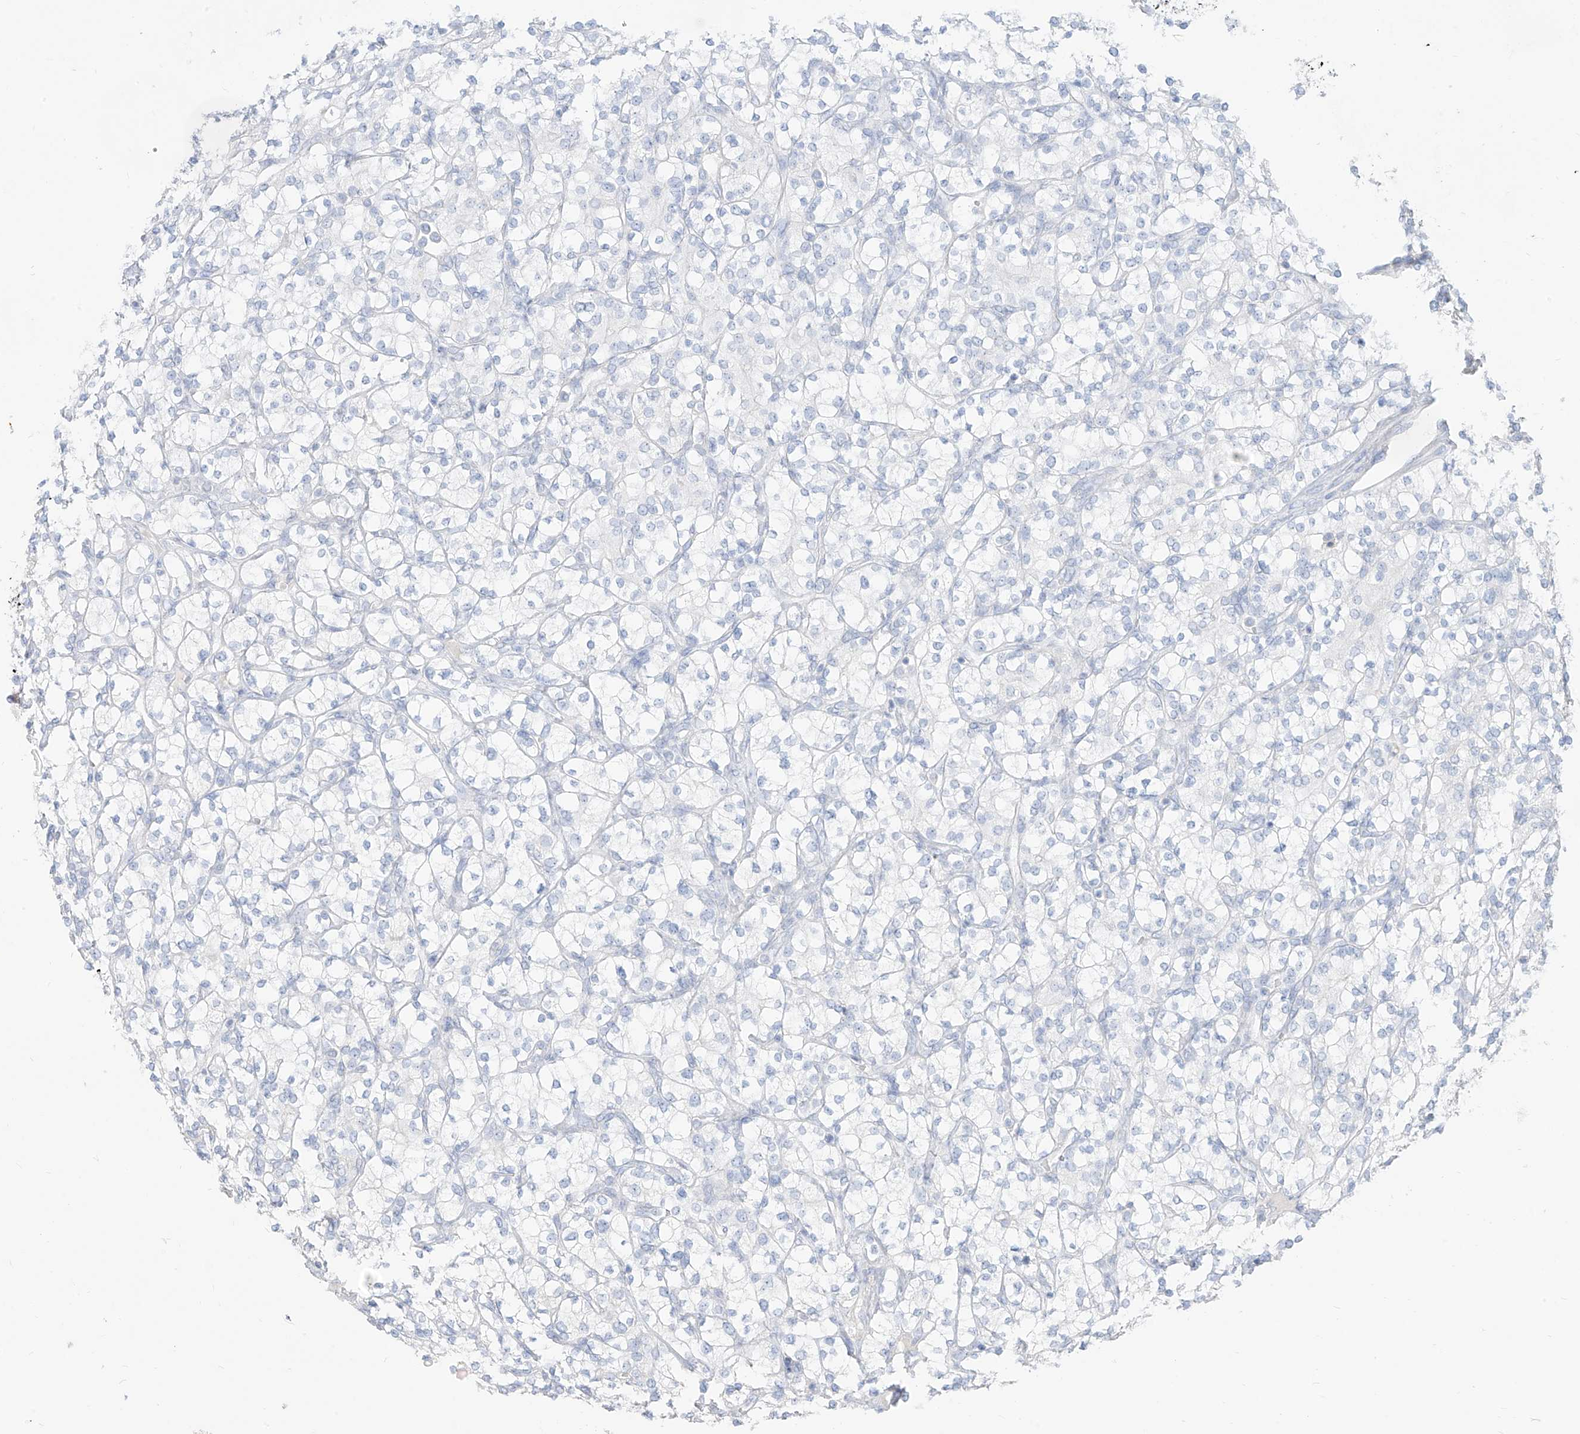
{"staining": {"intensity": "negative", "quantity": "none", "location": "none"}, "tissue": "renal cancer", "cell_type": "Tumor cells", "image_type": "cancer", "snomed": [{"axis": "morphology", "description": "Adenocarcinoma, NOS"}, {"axis": "topography", "description": "Kidney"}], "caption": "Immunohistochemistry (IHC) image of renal cancer (adenocarcinoma) stained for a protein (brown), which reveals no expression in tumor cells.", "gene": "ARHGEF40", "patient": {"sex": "male", "age": 77}}